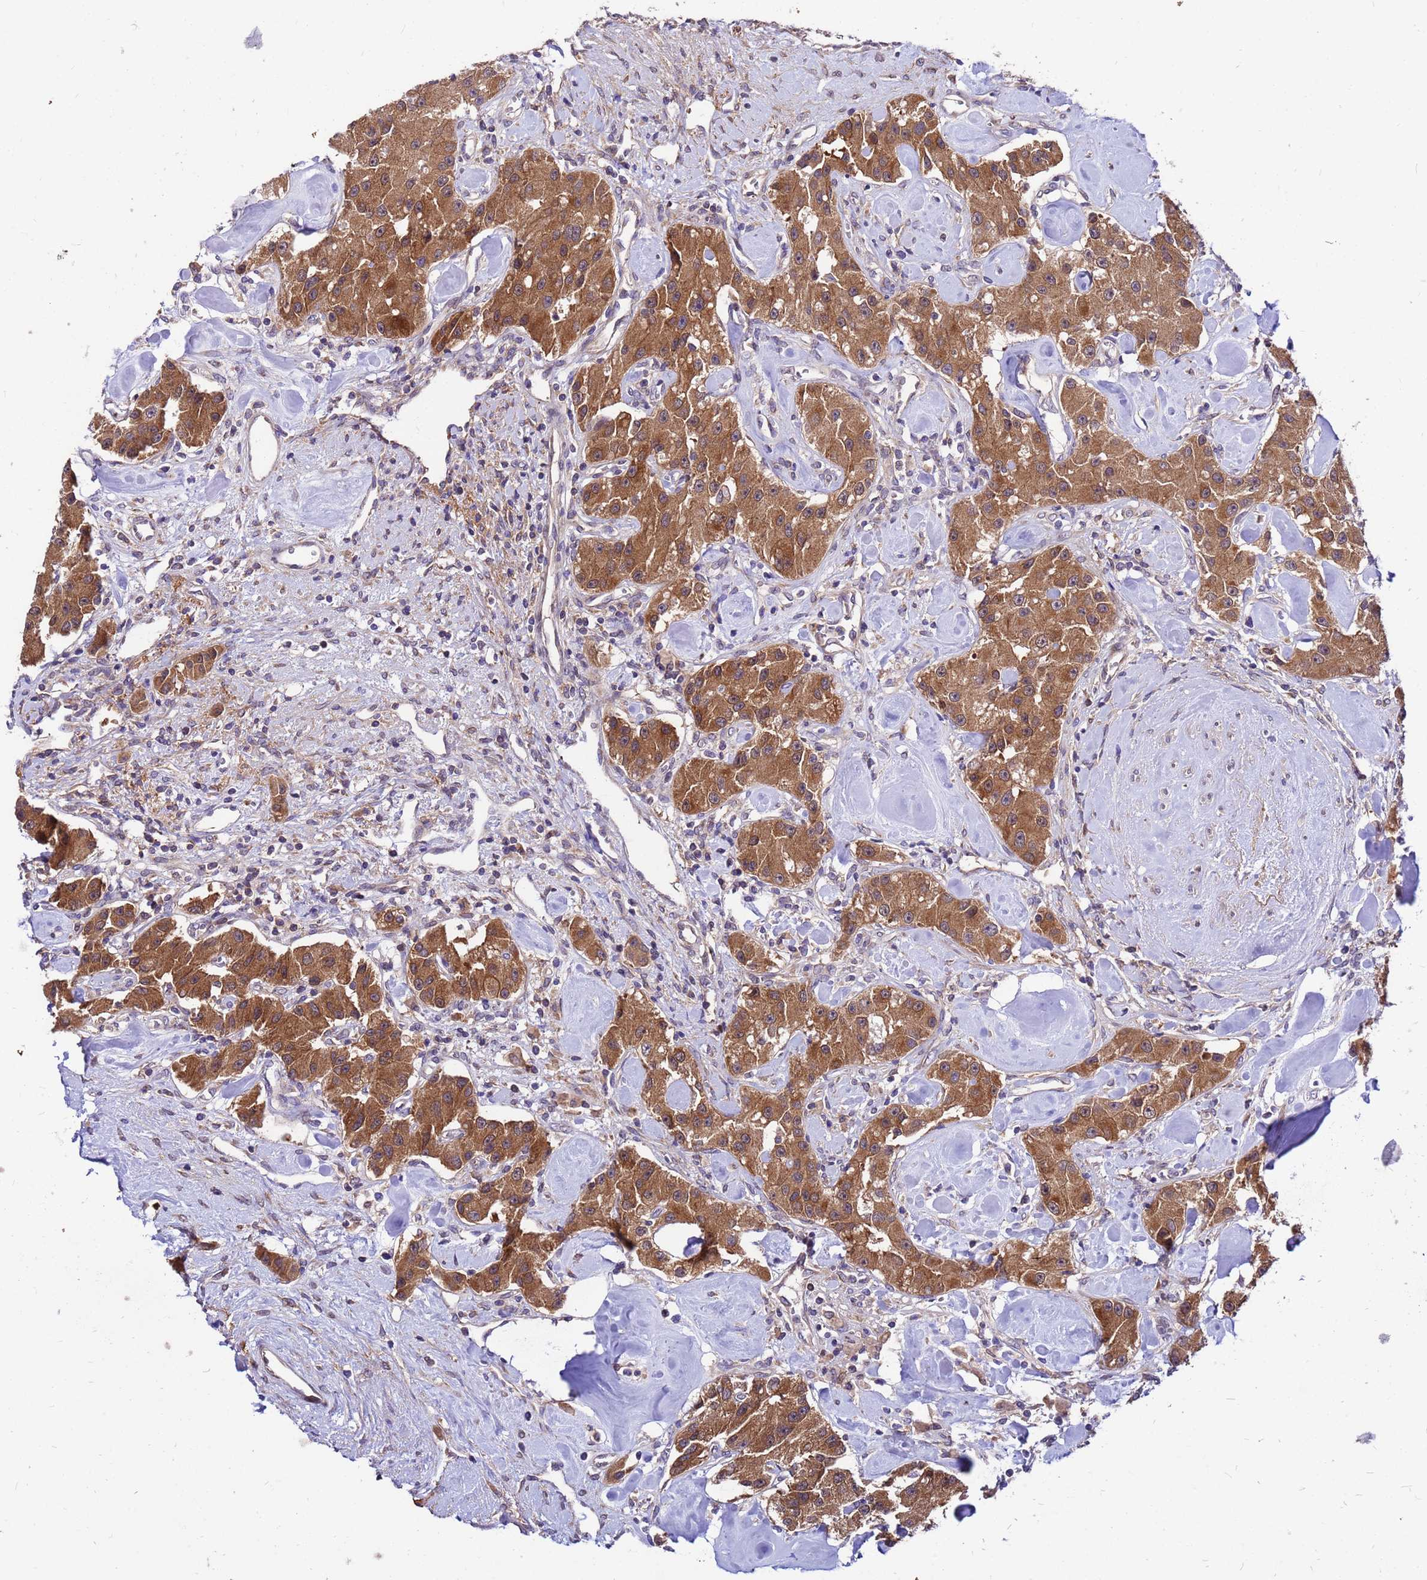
{"staining": {"intensity": "moderate", "quantity": ">75%", "location": "cytoplasmic/membranous"}, "tissue": "carcinoid", "cell_type": "Tumor cells", "image_type": "cancer", "snomed": [{"axis": "morphology", "description": "Carcinoid, malignant, NOS"}, {"axis": "topography", "description": "Pancreas"}], "caption": "Human carcinoid (malignant) stained for a protein (brown) shows moderate cytoplasmic/membranous positive staining in about >75% of tumor cells.", "gene": "GET3", "patient": {"sex": "male", "age": 41}}